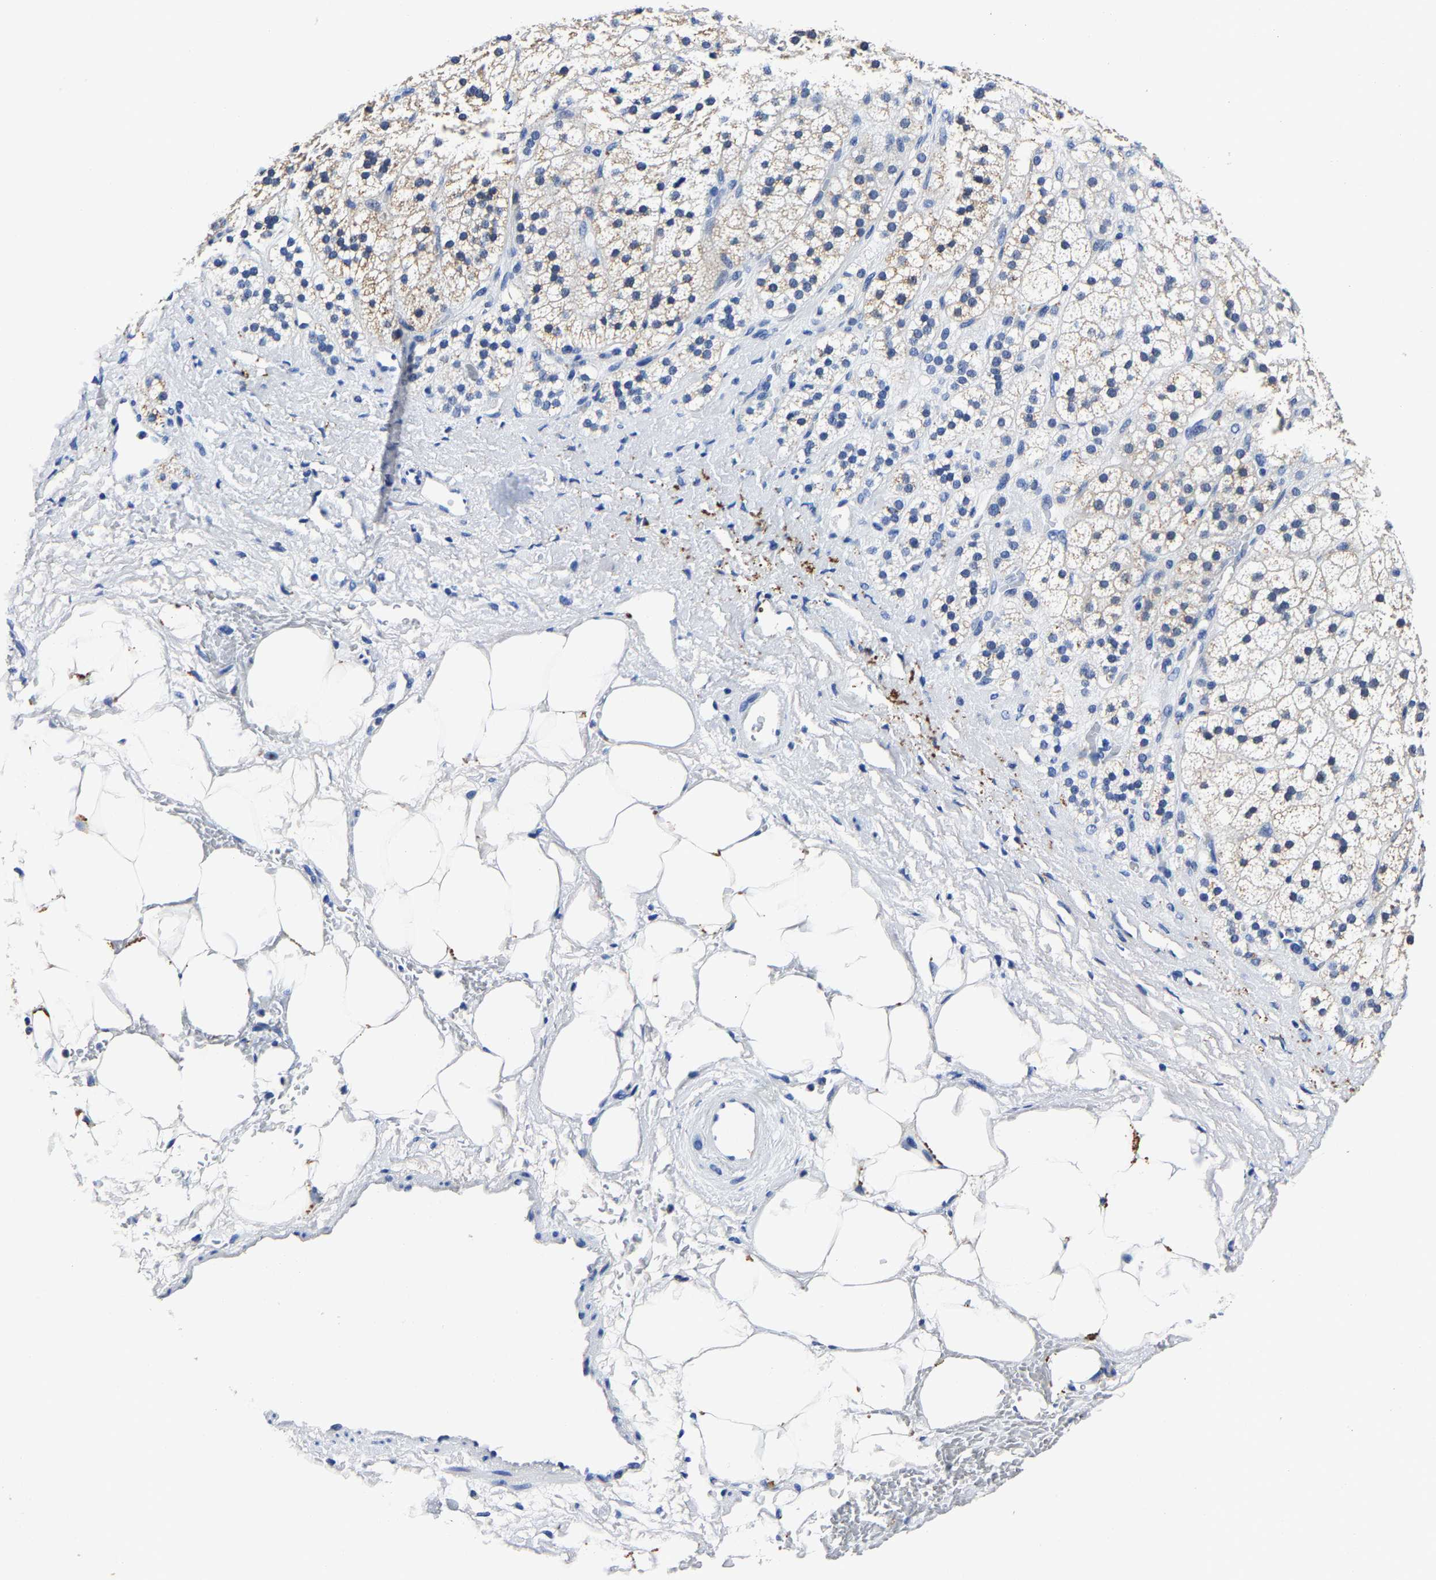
{"staining": {"intensity": "moderate", "quantity": "<25%", "location": "cytoplasmic/membranous"}, "tissue": "adrenal gland", "cell_type": "Glandular cells", "image_type": "normal", "snomed": [{"axis": "morphology", "description": "Normal tissue, NOS"}, {"axis": "topography", "description": "Adrenal gland"}], "caption": "Protein analysis of normal adrenal gland exhibits moderate cytoplasmic/membranous expression in about <25% of glandular cells. The staining was performed using DAB (3,3'-diaminobenzidine) to visualize the protein expression in brown, while the nuclei were stained in blue with hematoxylin (Magnification: 20x).", "gene": "PSPH", "patient": {"sex": "male", "age": 56}}